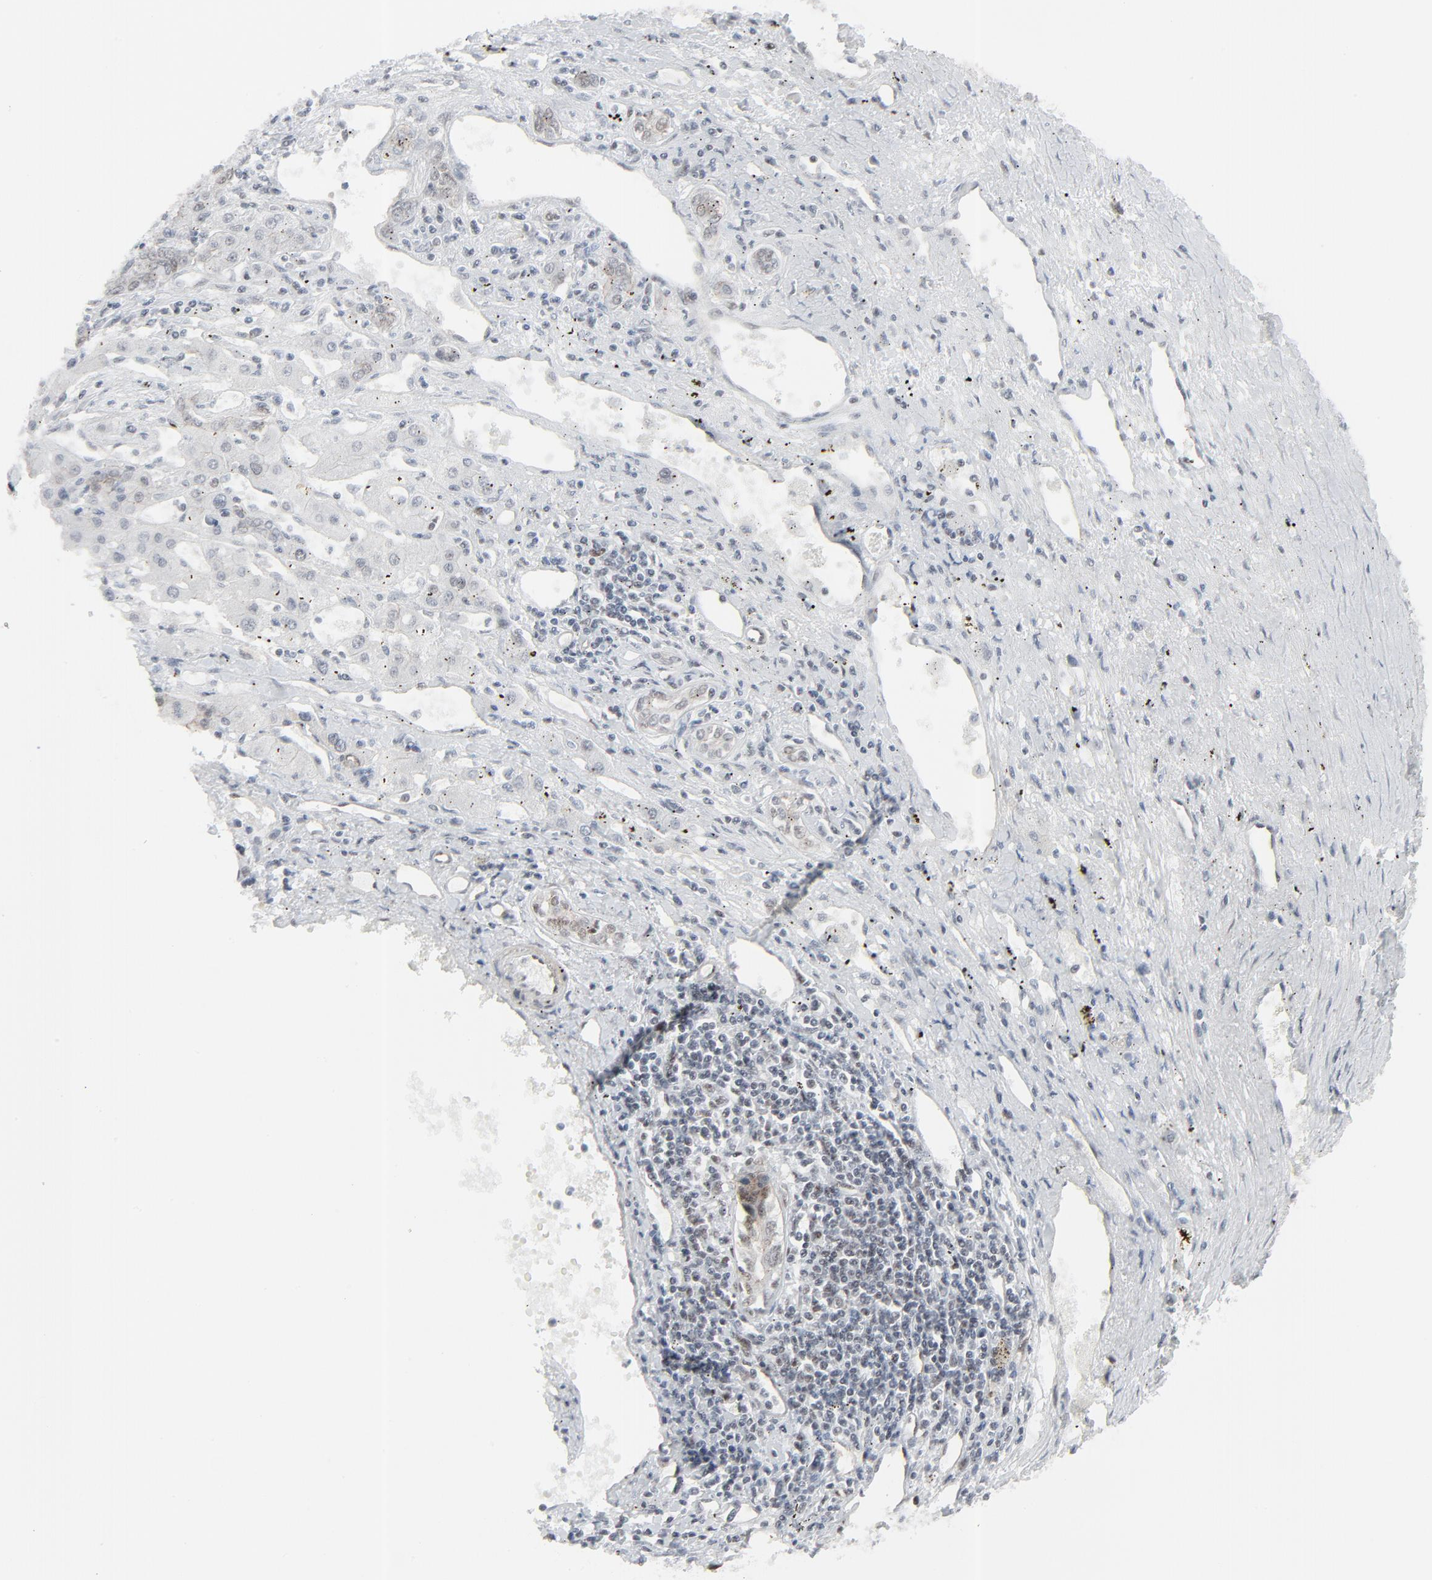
{"staining": {"intensity": "negative", "quantity": "none", "location": "none"}, "tissue": "liver cancer", "cell_type": "Tumor cells", "image_type": "cancer", "snomed": [{"axis": "morphology", "description": "Carcinoma, Hepatocellular, NOS"}, {"axis": "topography", "description": "Liver"}], "caption": "Liver cancer stained for a protein using IHC exhibits no positivity tumor cells.", "gene": "FBXO28", "patient": {"sex": "male", "age": 72}}